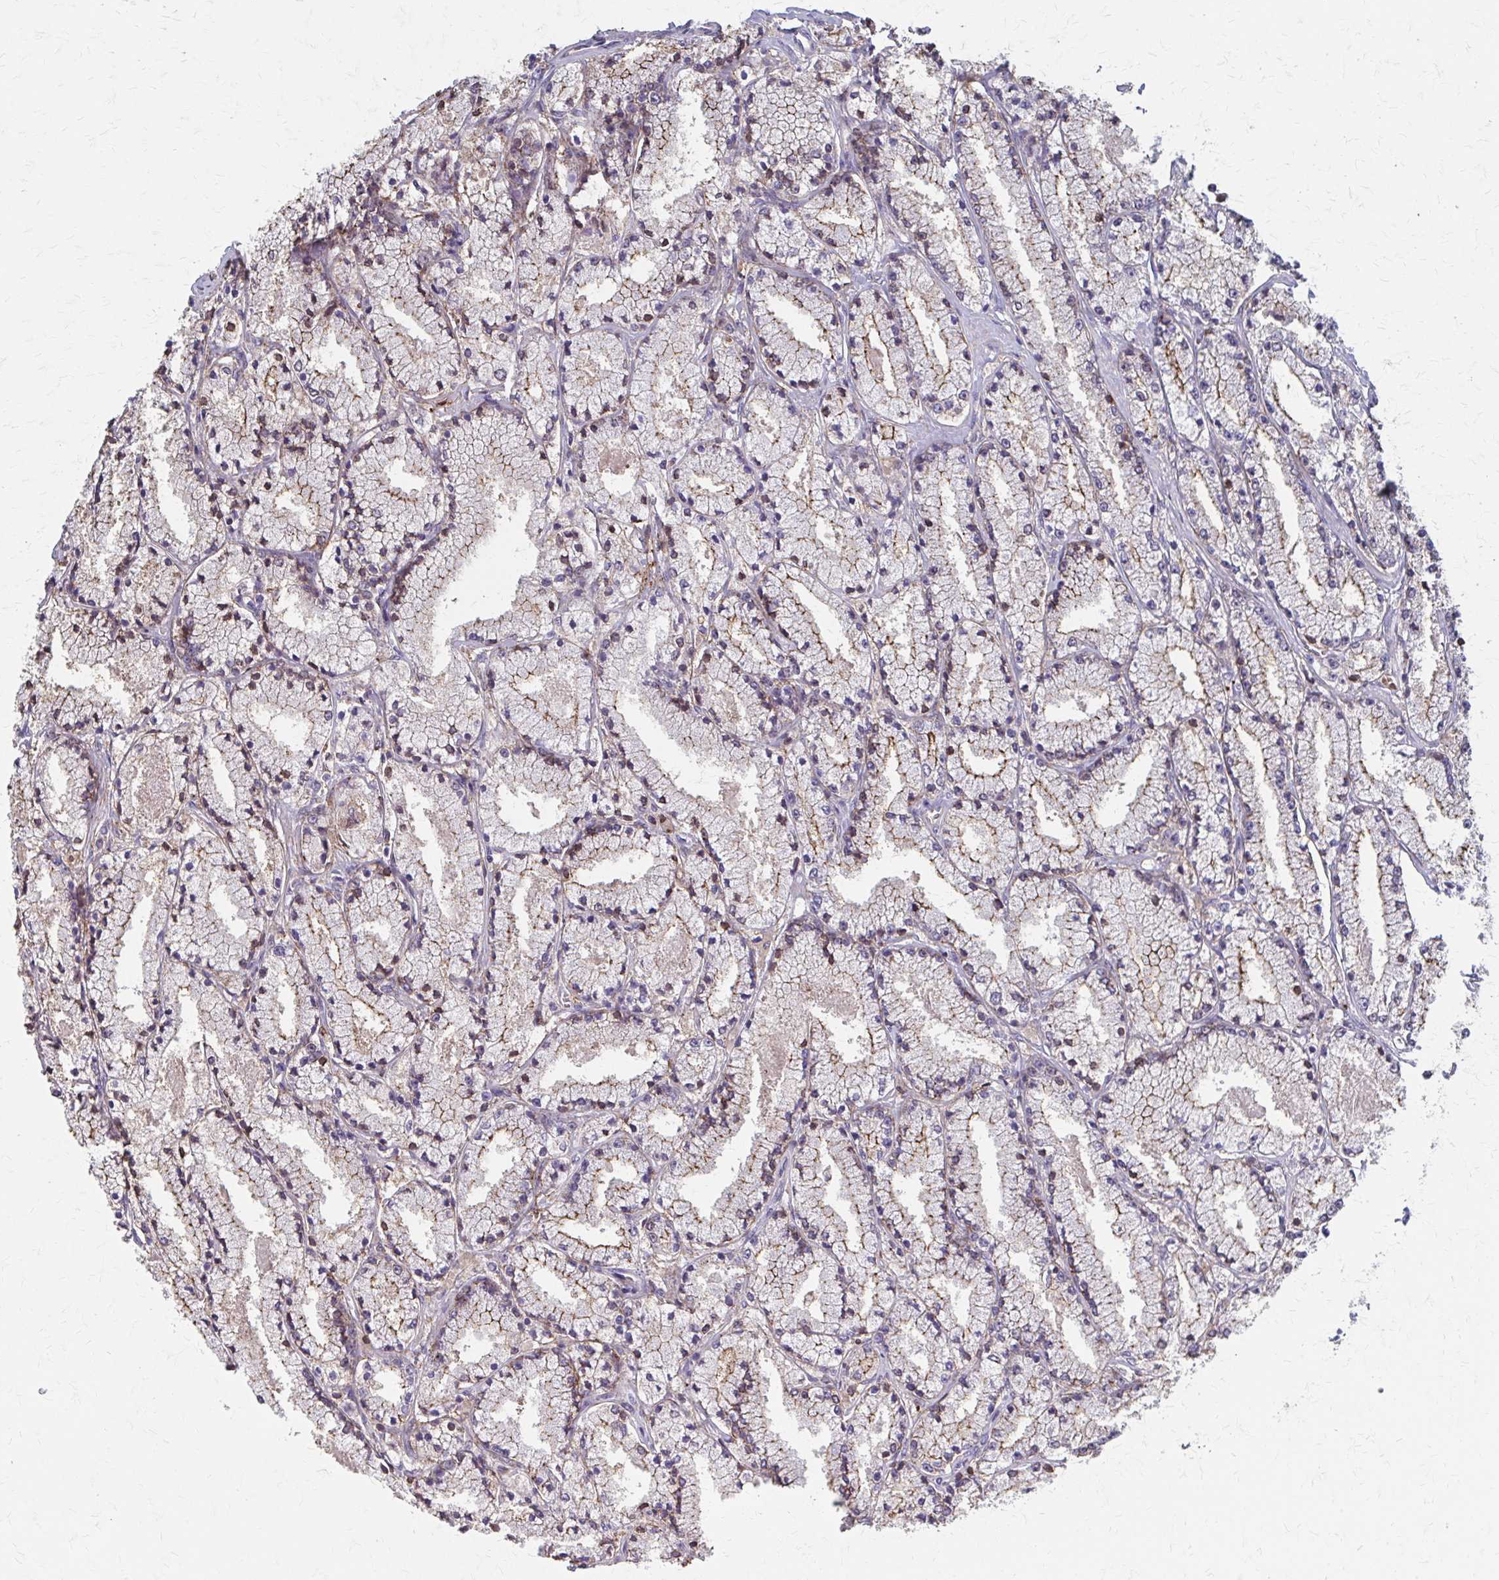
{"staining": {"intensity": "weak", "quantity": ">75%", "location": "cytoplasmic/membranous"}, "tissue": "prostate cancer", "cell_type": "Tumor cells", "image_type": "cancer", "snomed": [{"axis": "morphology", "description": "Adenocarcinoma, High grade"}, {"axis": "topography", "description": "Prostate"}], "caption": "This is a photomicrograph of immunohistochemistry (IHC) staining of prostate cancer, which shows weak expression in the cytoplasmic/membranous of tumor cells.", "gene": "MMP14", "patient": {"sex": "male", "age": 63}}